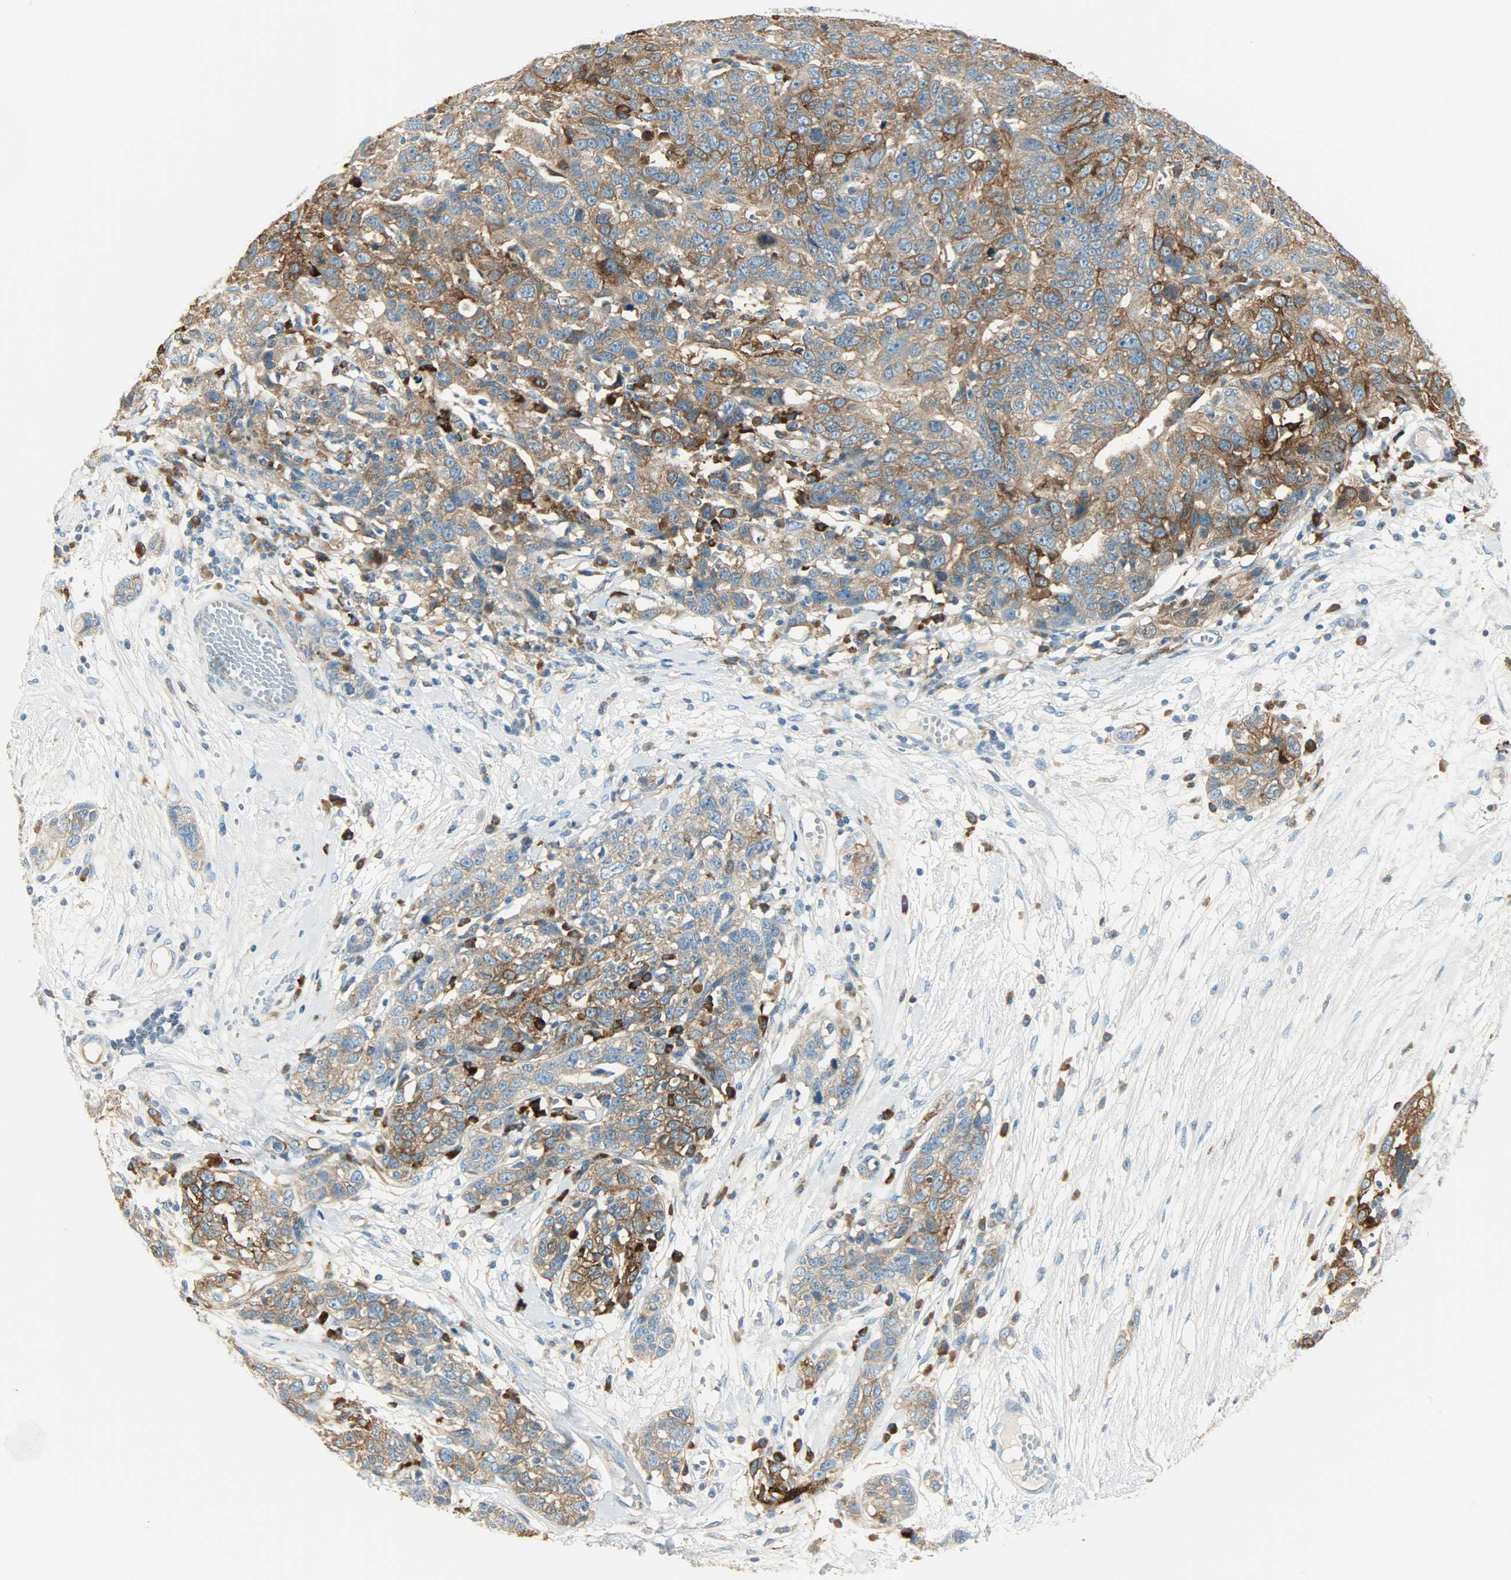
{"staining": {"intensity": "strong", "quantity": ">75%", "location": "cytoplasmic/membranous"}, "tissue": "ovarian cancer", "cell_type": "Tumor cells", "image_type": "cancer", "snomed": [{"axis": "morphology", "description": "Cystadenocarcinoma, serous, NOS"}, {"axis": "topography", "description": "Ovary"}], "caption": "A high amount of strong cytoplasmic/membranous staining is identified in approximately >75% of tumor cells in ovarian cancer (serous cystadenocarcinoma) tissue.", "gene": "WARS1", "patient": {"sex": "female", "age": 71}}